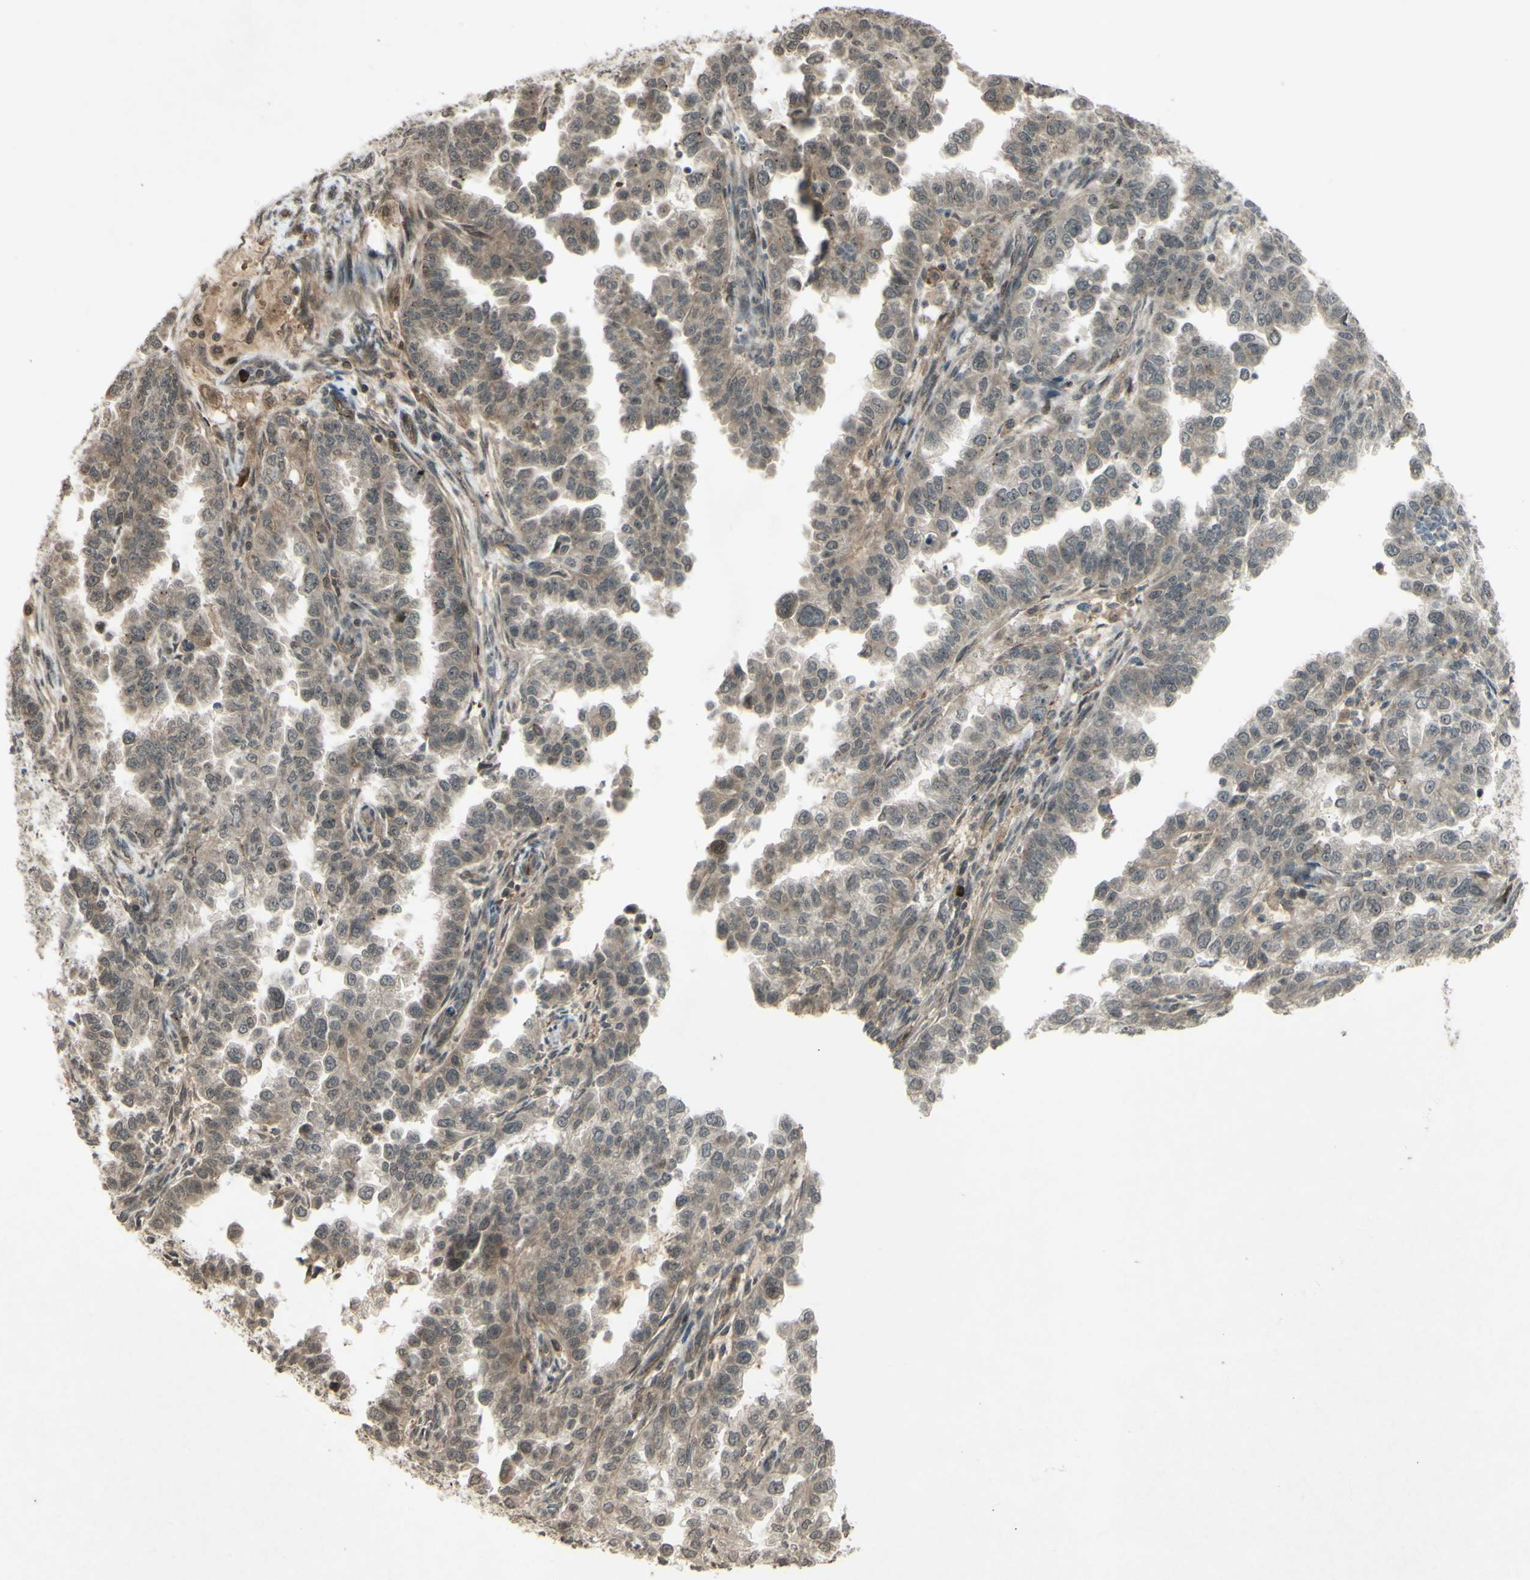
{"staining": {"intensity": "weak", "quantity": ">75%", "location": "cytoplasmic/membranous"}, "tissue": "endometrial cancer", "cell_type": "Tumor cells", "image_type": "cancer", "snomed": [{"axis": "morphology", "description": "Adenocarcinoma, NOS"}, {"axis": "topography", "description": "Endometrium"}], "caption": "Protein expression analysis of human adenocarcinoma (endometrial) reveals weak cytoplasmic/membranous expression in about >75% of tumor cells.", "gene": "BLNK", "patient": {"sex": "female", "age": 85}}